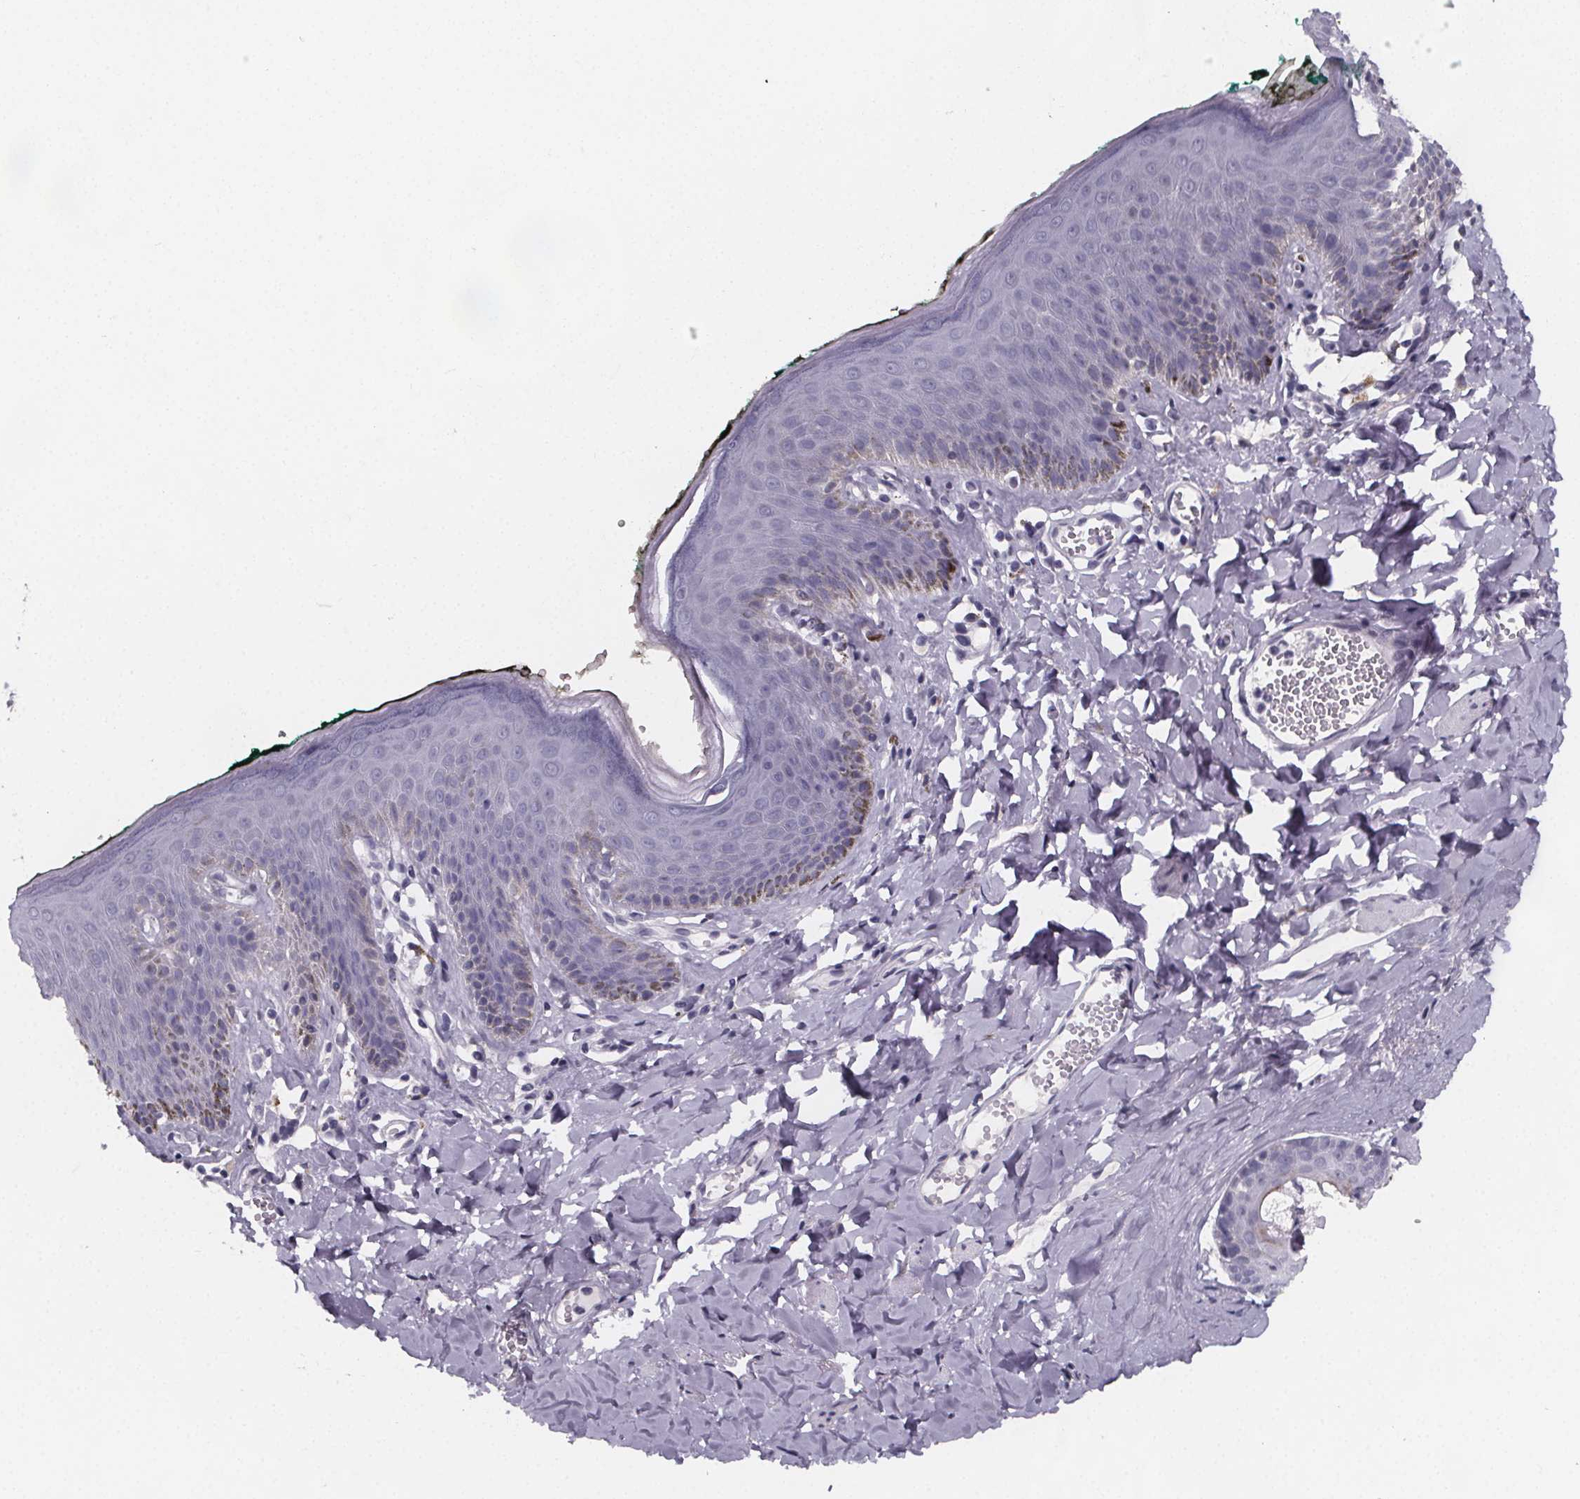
{"staining": {"intensity": "negative", "quantity": "none", "location": "none"}, "tissue": "skin", "cell_type": "Epidermal cells", "image_type": "normal", "snomed": [{"axis": "morphology", "description": "Normal tissue, NOS"}, {"axis": "topography", "description": "Vulva"}, {"axis": "topography", "description": "Peripheral nerve tissue"}], "caption": "Micrograph shows no protein expression in epidermal cells of normal skin.", "gene": "PAH", "patient": {"sex": "female", "age": 66}}